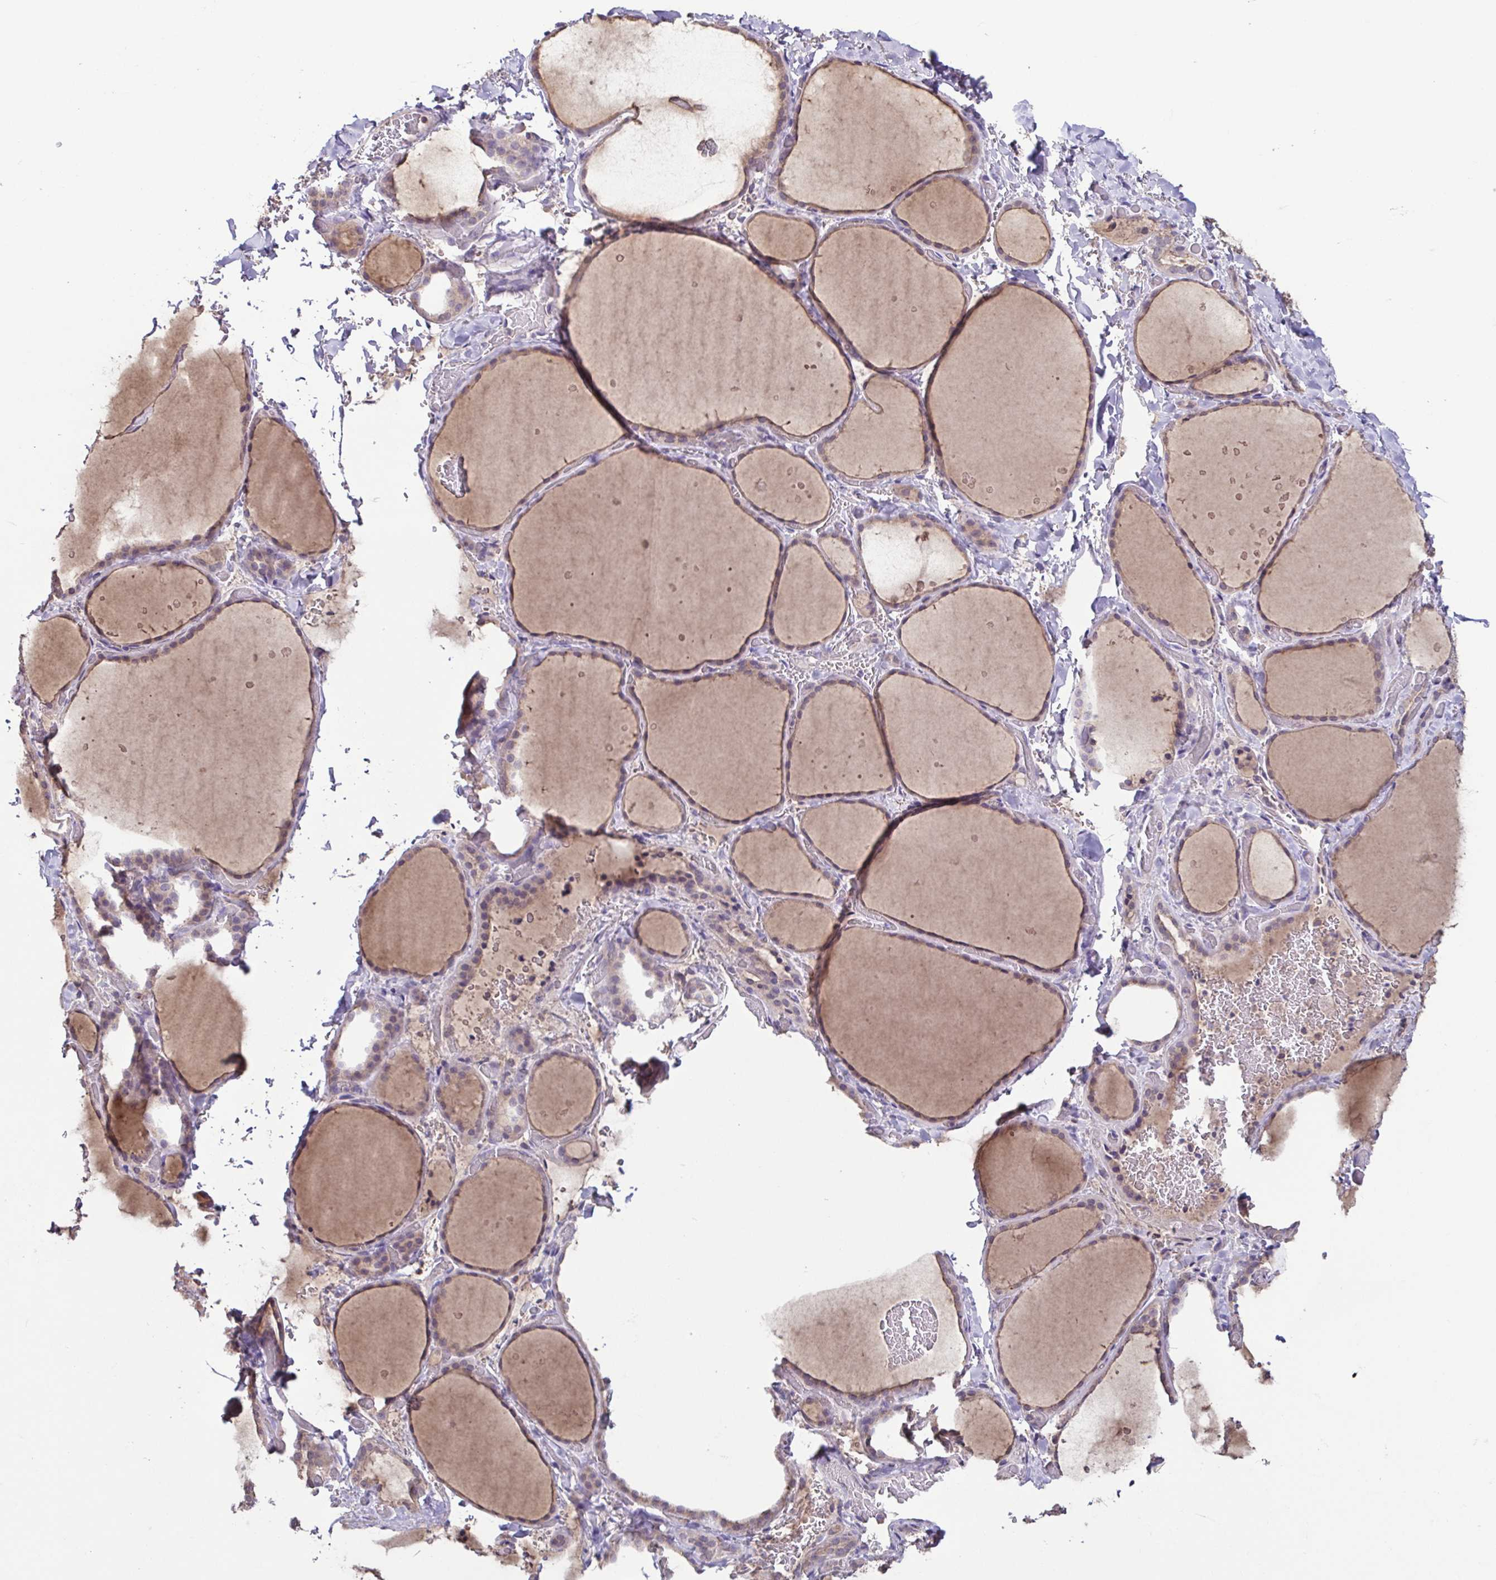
{"staining": {"intensity": "weak", "quantity": ">75%", "location": "cytoplasmic/membranous,nuclear"}, "tissue": "thyroid gland", "cell_type": "Glandular cells", "image_type": "normal", "snomed": [{"axis": "morphology", "description": "Normal tissue, NOS"}, {"axis": "topography", "description": "Thyroid gland"}], "caption": "Protein staining of normal thyroid gland exhibits weak cytoplasmic/membranous,nuclear expression in approximately >75% of glandular cells.", "gene": "ACTRT2", "patient": {"sex": "female", "age": 36}}